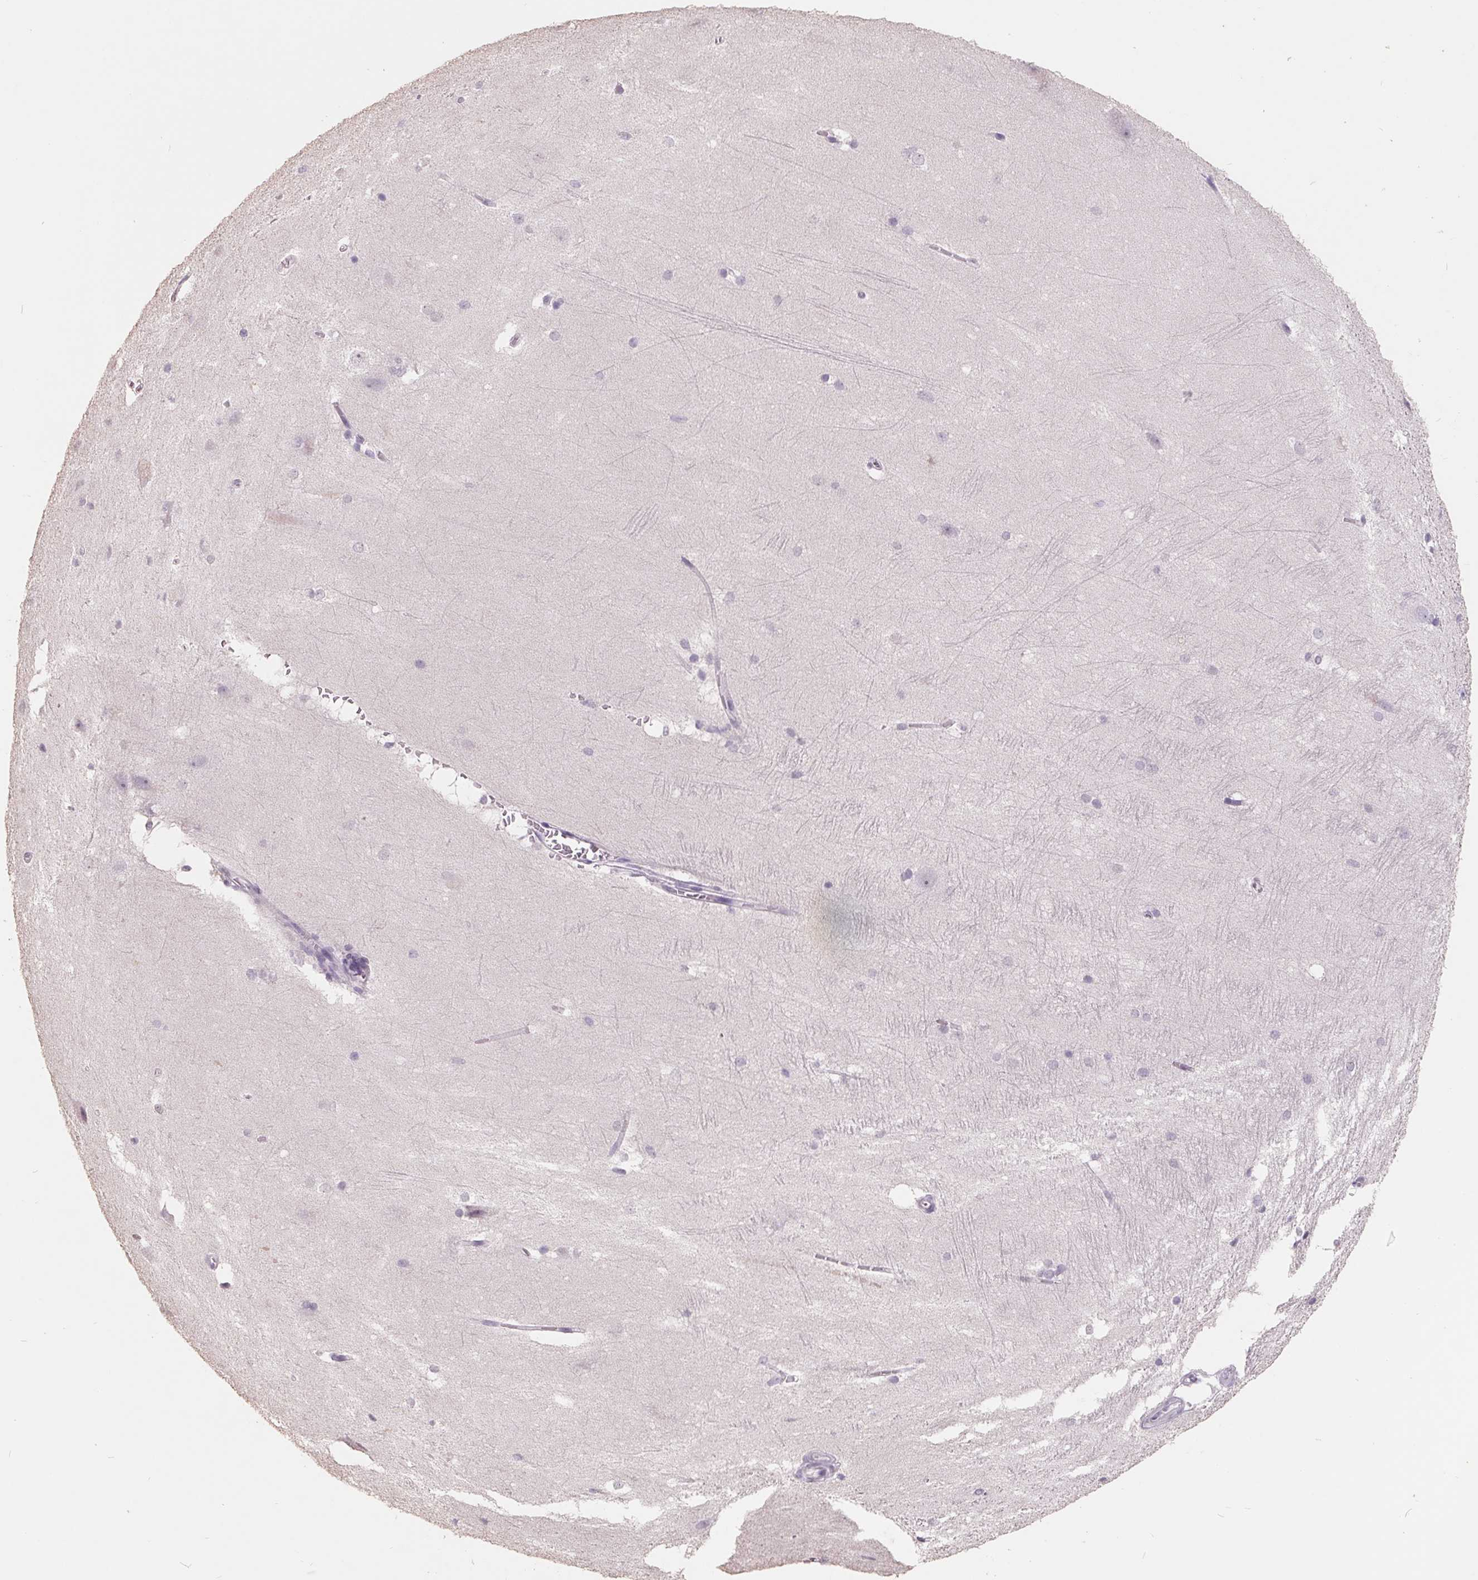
{"staining": {"intensity": "negative", "quantity": "none", "location": "none"}, "tissue": "hippocampus", "cell_type": "Glial cells", "image_type": "normal", "snomed": [{"axis": "morphology", "description": "Normal tissue, NOS"}, {"axis": "topography", "description": "Cerebral cortex"}, {"axis": "topography", "description": "Hippocampus"}], "caption": "The histopathology image shows no significant positivity in glial cells of hippocampus.", "gene": "FTCD", "patient": {"sex": "female", "age": 19}}